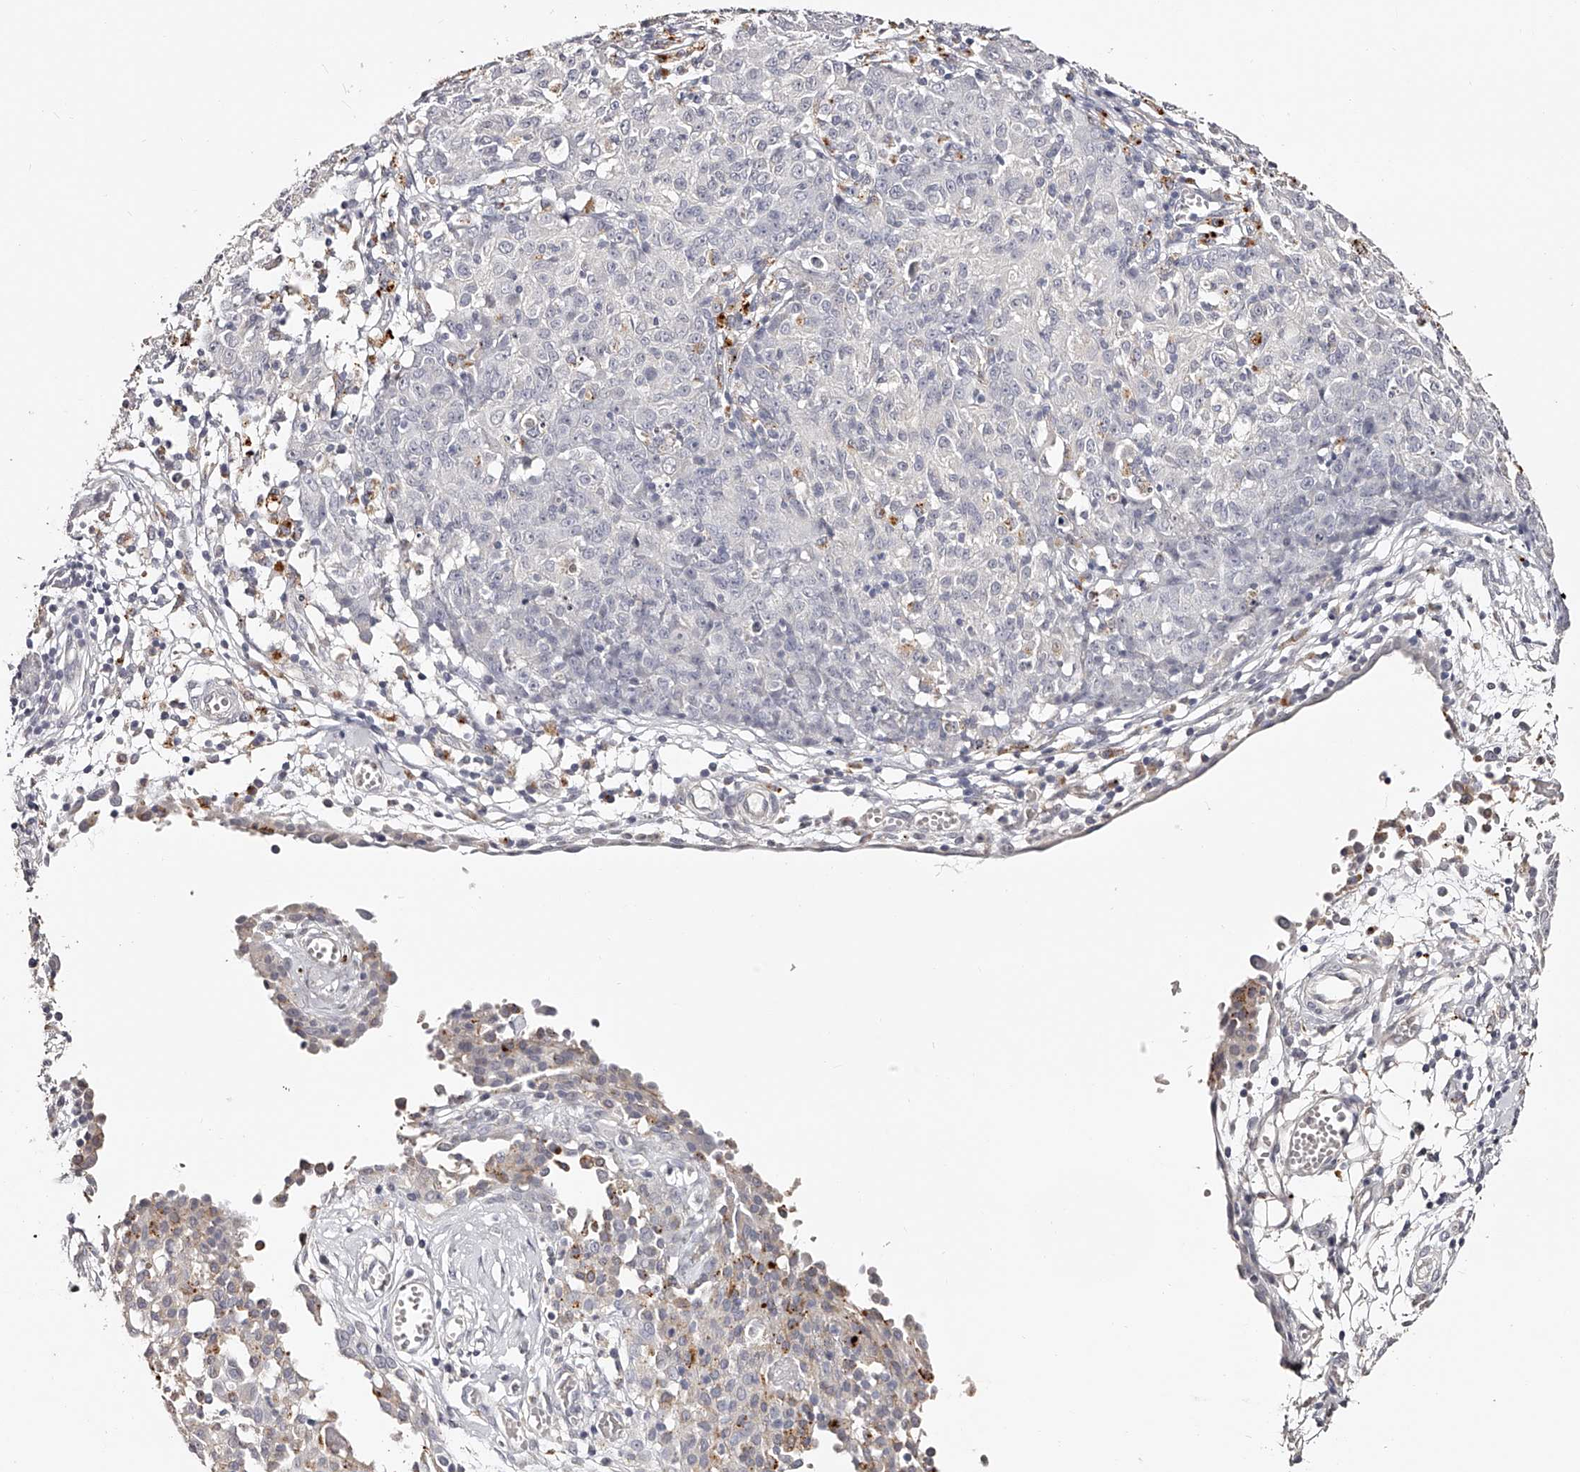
{"staining": {"intensity": "negative", "quantity": "none", "location": "none"}, "tissue": "ovarian cancer", "cell_type": "Tumor cells", "image_type": "cancer", "snomed": [{"axis": "morphology", "description": "Carcinoma, endometroid"}, {"axis": "topography", "description": "Ovary"}], "caption": "Immunohistochemistry photomicrograph of neoplastic tissue: human ovarian cancer stained with DAB displays no significant protein expression in tumor cells.", "gene": "SLC35D3", "patient": {"sex": "female", "age": 42}}